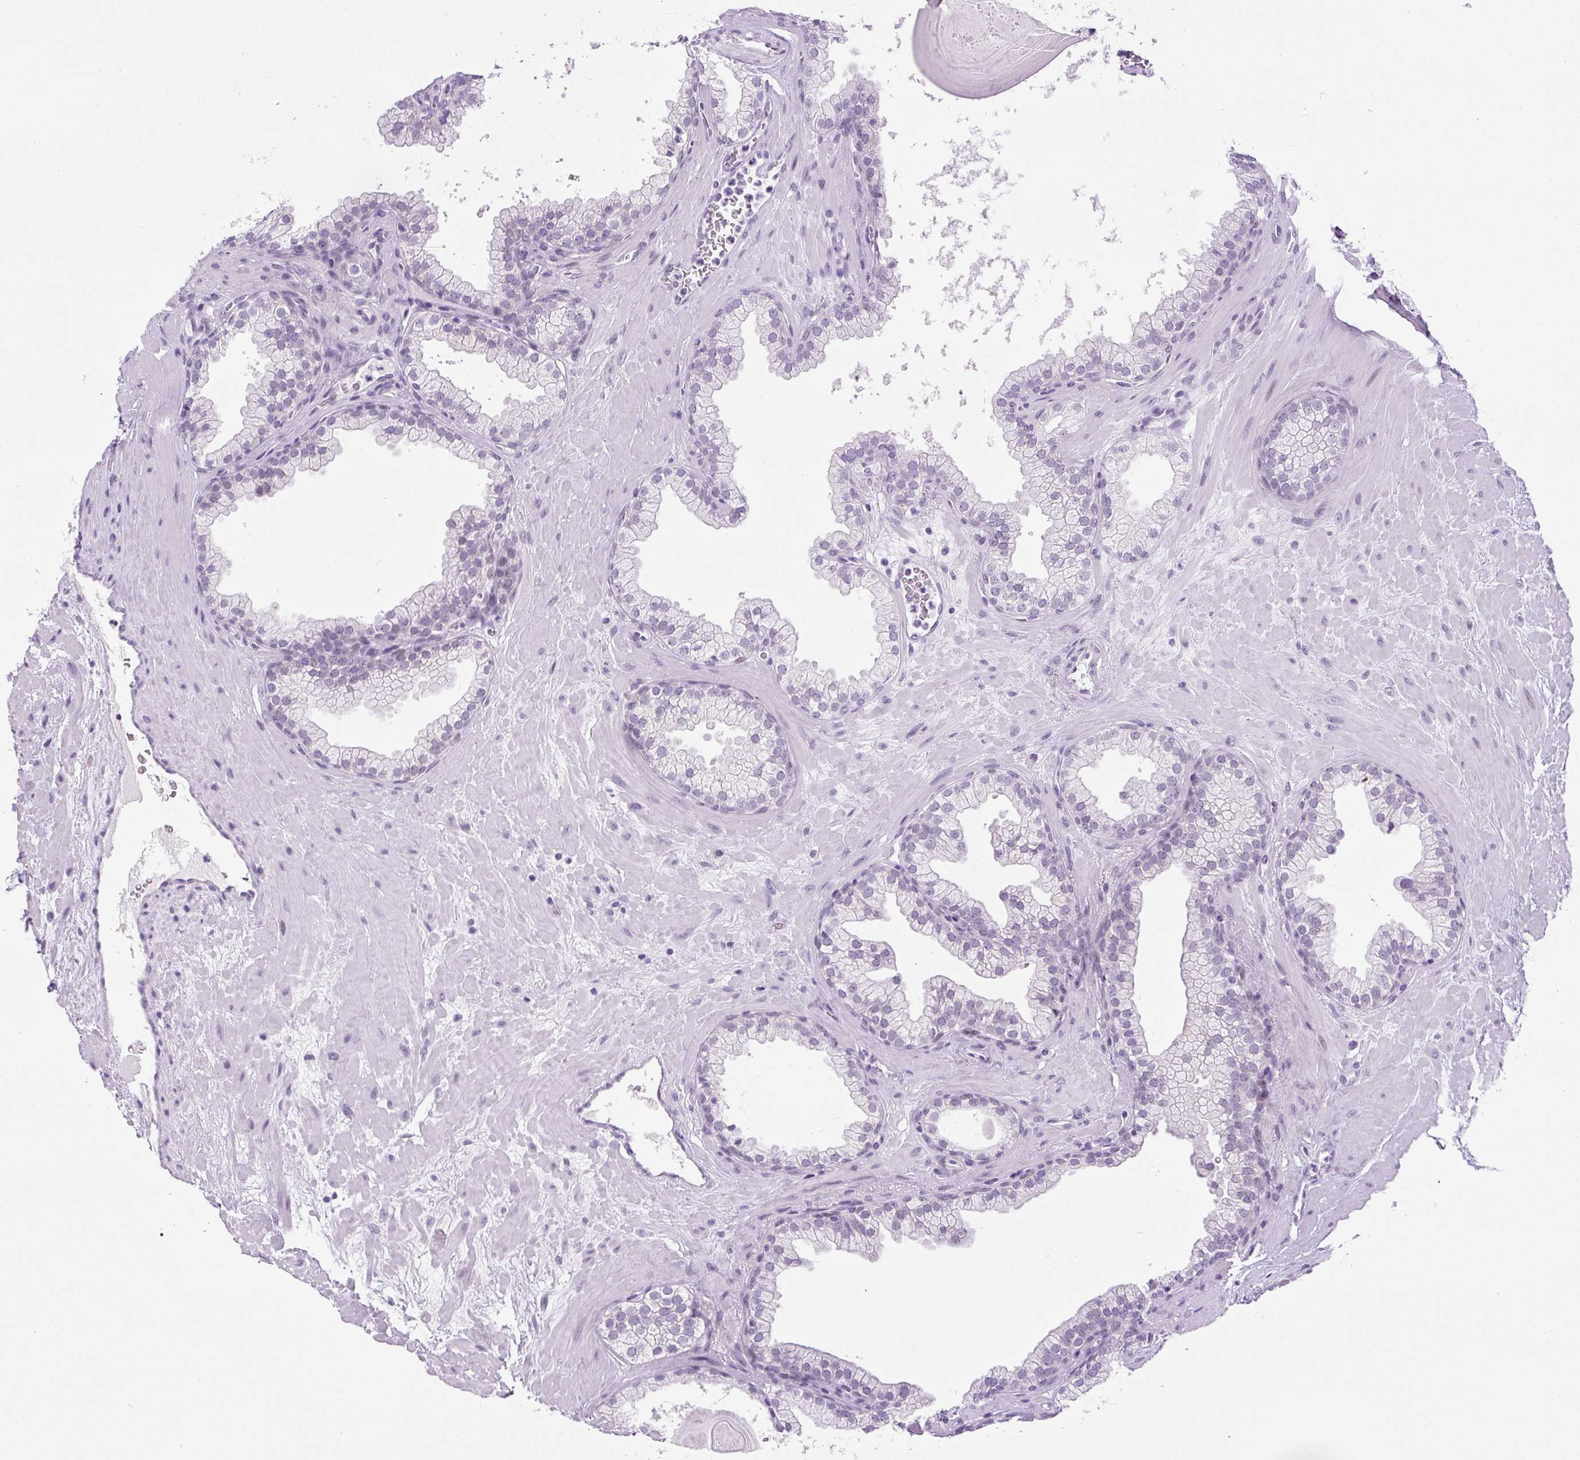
{"staining": {"intensity": "negative", "quantity": "none", "location": "none"}, "tissue": "prostate", "cell_type": "Glandular cells", "image_type": "normal", "snomed": [{"axis": "morphology", "description": "Normal tissue, NOS"}, {"axis": "topography", "description": "Prostate"}, {"axis": "topography", "description": "Peripheral nerve tissue"}], "caption": "This is a image of IHC staining of normal prostate, which shows no positivity in glandular cells. (DAB IHC with hematoxylin counter stain).", "gene": "RHBDD2", "patient": {"sex": "male", "age": 61}}